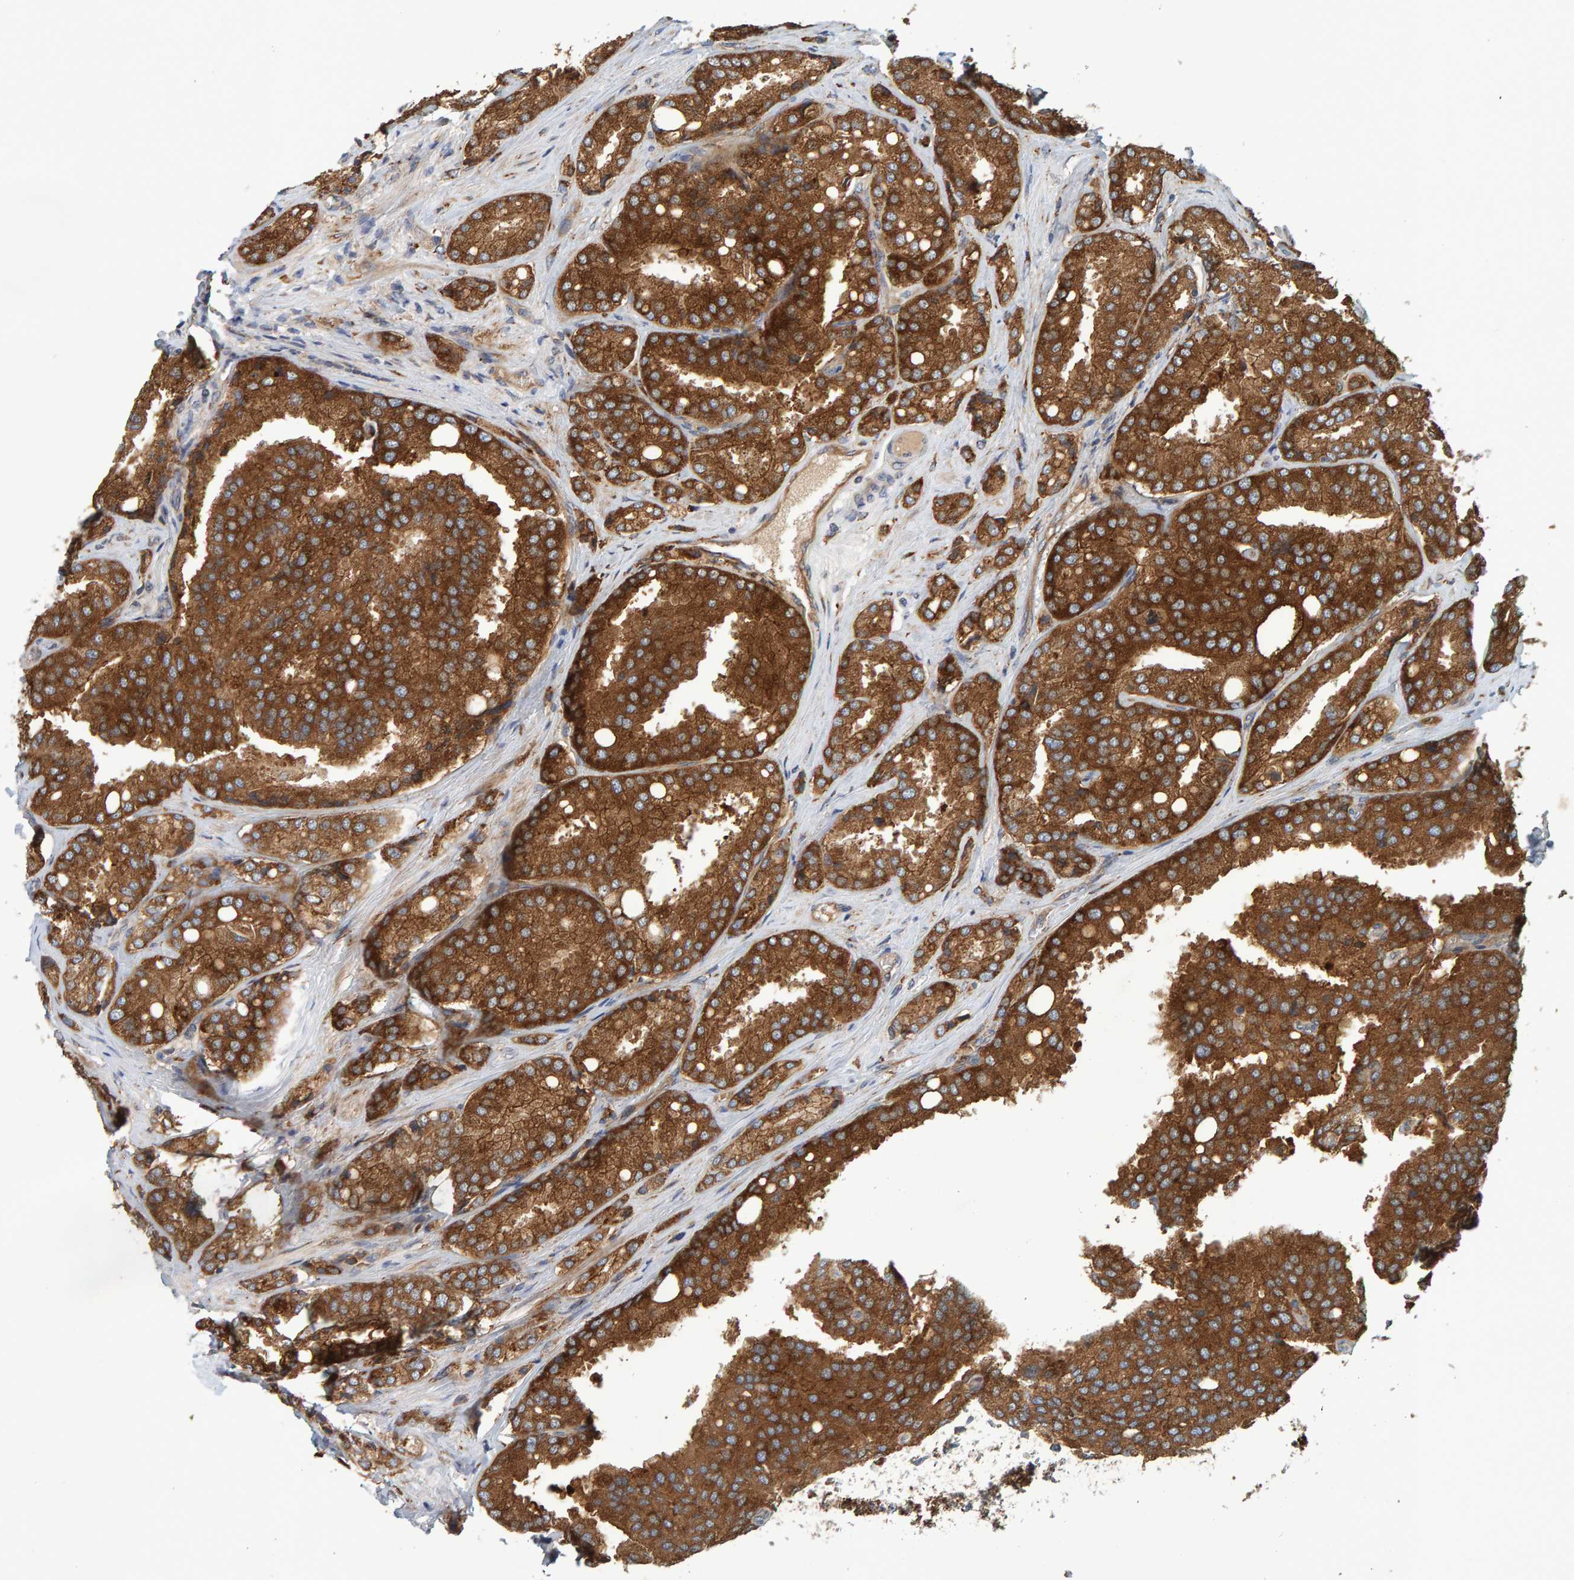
{"staining": {"intensity": "strong", "quantity": ">75%", "location": "cytoplasmic/membranous"}, "tissue": "prostate cancer", "cell_type": "Tumor cells", "image_type": "cancer", "snomed": [{"axis": "morphology", "description": "Adenocarcinoma, High grade"}, {"axis": "topography", "description": "Prostate"}], "caption": "A micrograph of high-grade adenocarcinoma (prostate) stained for a protein exhibits strong cytoplasmic/membranous brown staining in tumor cells.", "gene": "BAIAP2", "patient": {"sex": "male", "age": 50}}